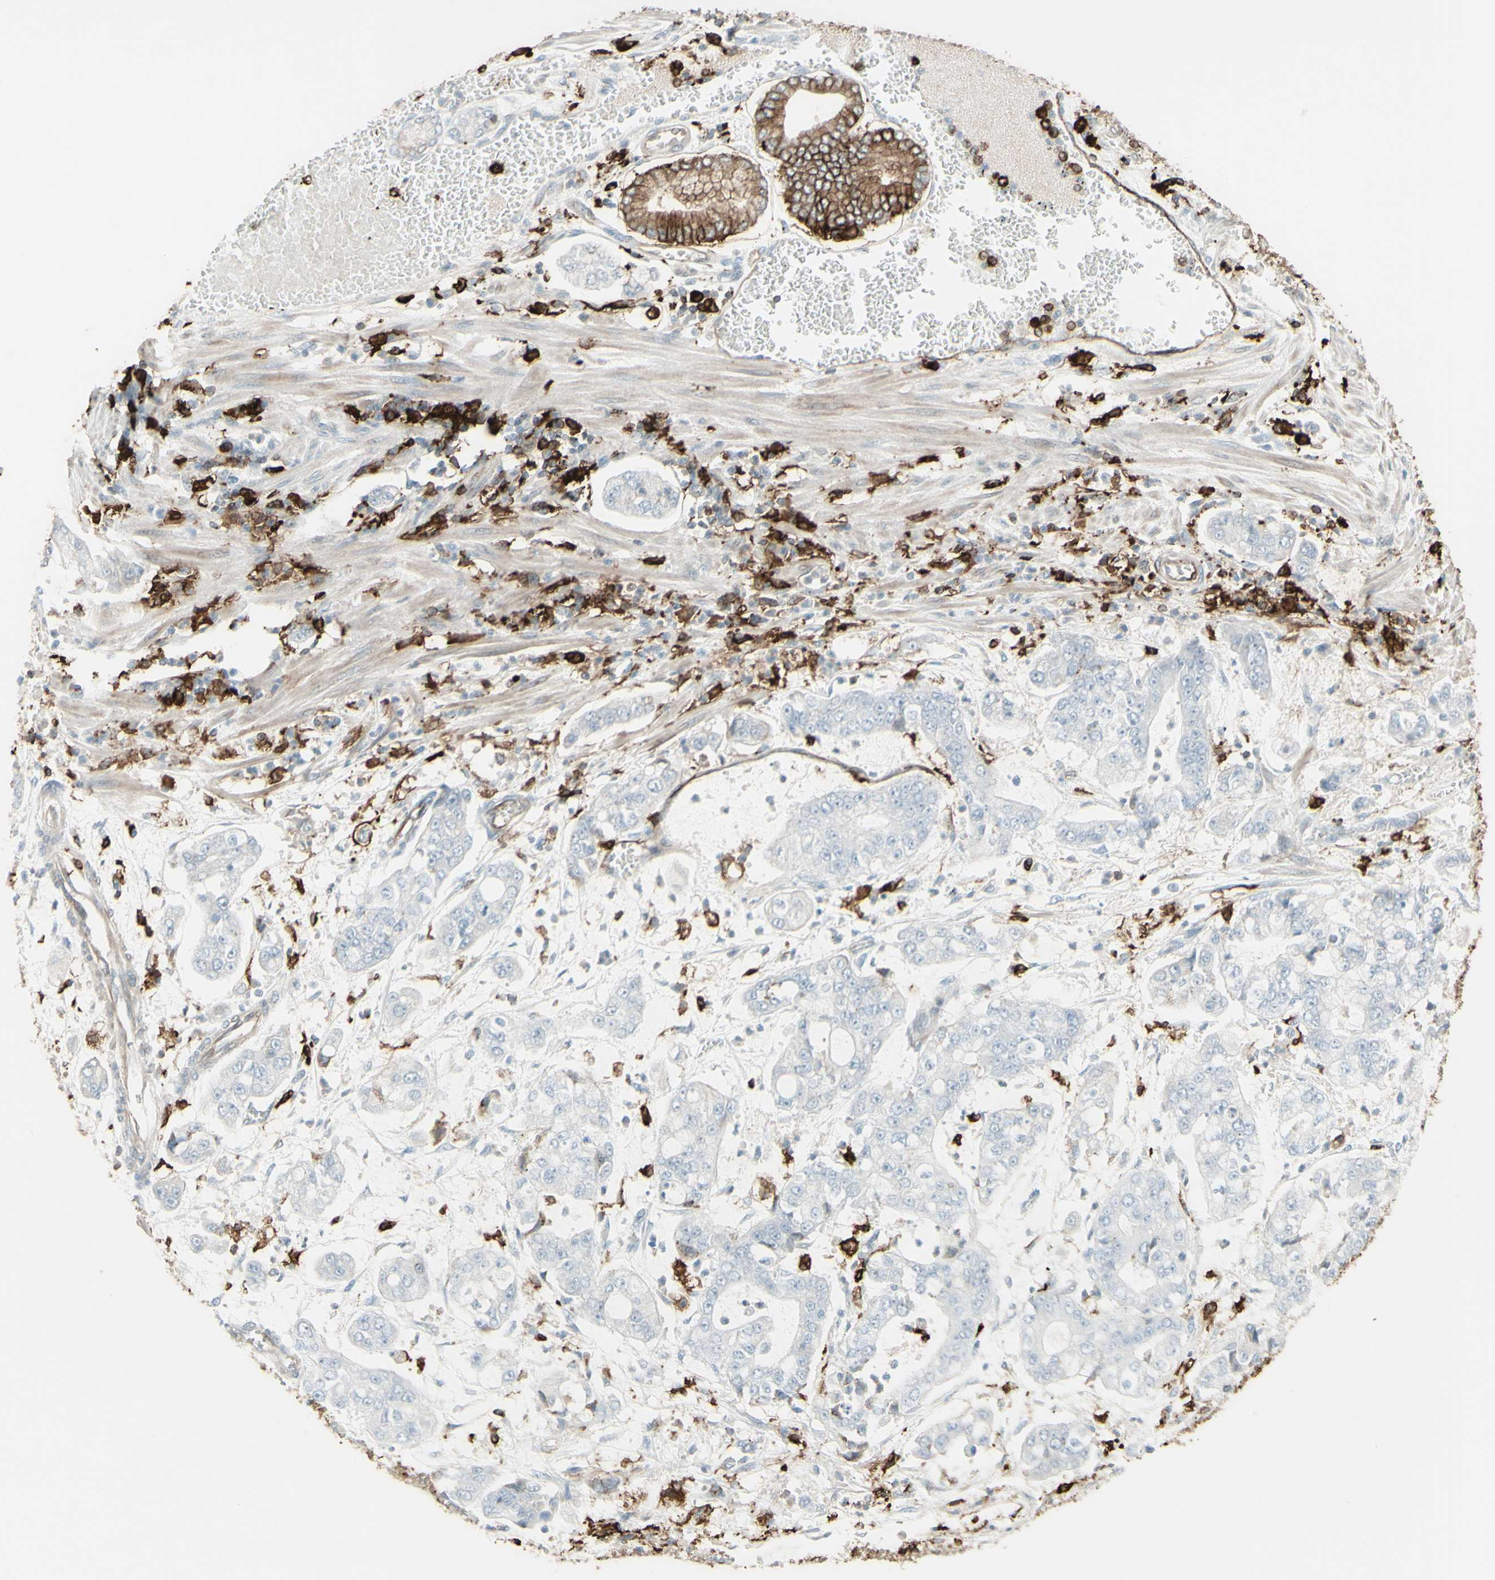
{"staining": {"intensity": "negative", "quantity": "none", "location": "none"}, "tissue": "stomach cancer", "cell_type": "Tumor cells", "image_type": "cancer", "snomed": [{"axis": "morphology", "description": "Adenocarcinoma, NOS"}, {"axis": "topography", "description": "Stomach"}], "caption": "Tumor cells are negative for brown protein staining in stomach adenocarcinoma. (DAB immunohistochemistry (IHC) visualized using brightfield microscopy, high magnification).", "gene": "HLA-DPB1", "patient": {"sex": "male", "age": 76}}